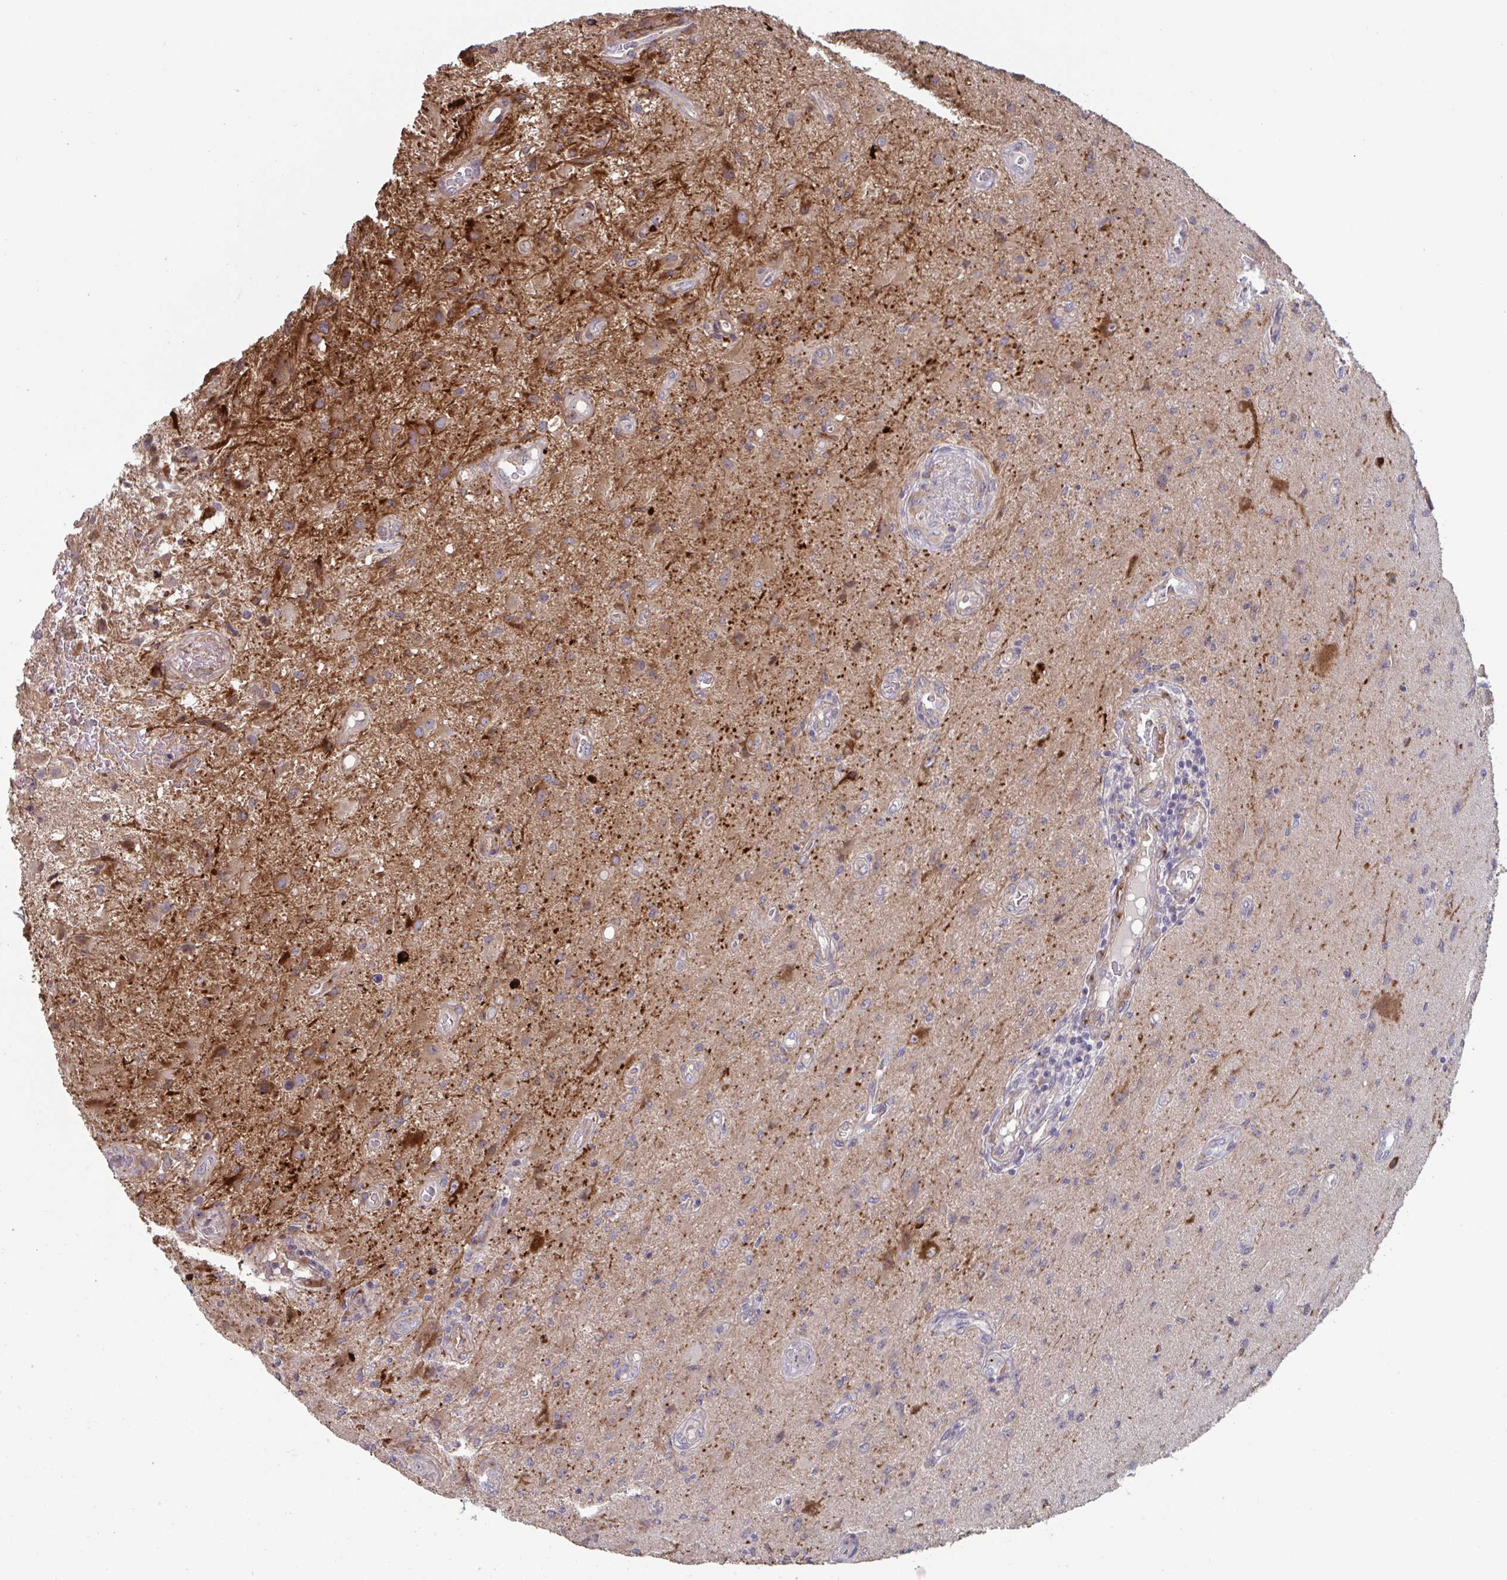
{"staining": {"intensity": "moderate", "quantity": "<25%", "location": "cytoplasmic/membranous"}, "tissue": "glioma", "cell_type": "Tumor cells", "image_type": "cancer", "snomed": [{"axis": "morphology", "description": "Glioma, malignant, High grade"}, {"axis": "topography", "description": "Brain"}], "caption": "Immunohistochemical staining of glioma exhibits low levels of moderate cytoplasmic/membranous protein expression in about <25% of tumor cells. The protein of interest is shown in brown color, while the nuclei are stained blue.", "gene": "TNFSF10", "patient": {"sex": "male", "age": 67}}